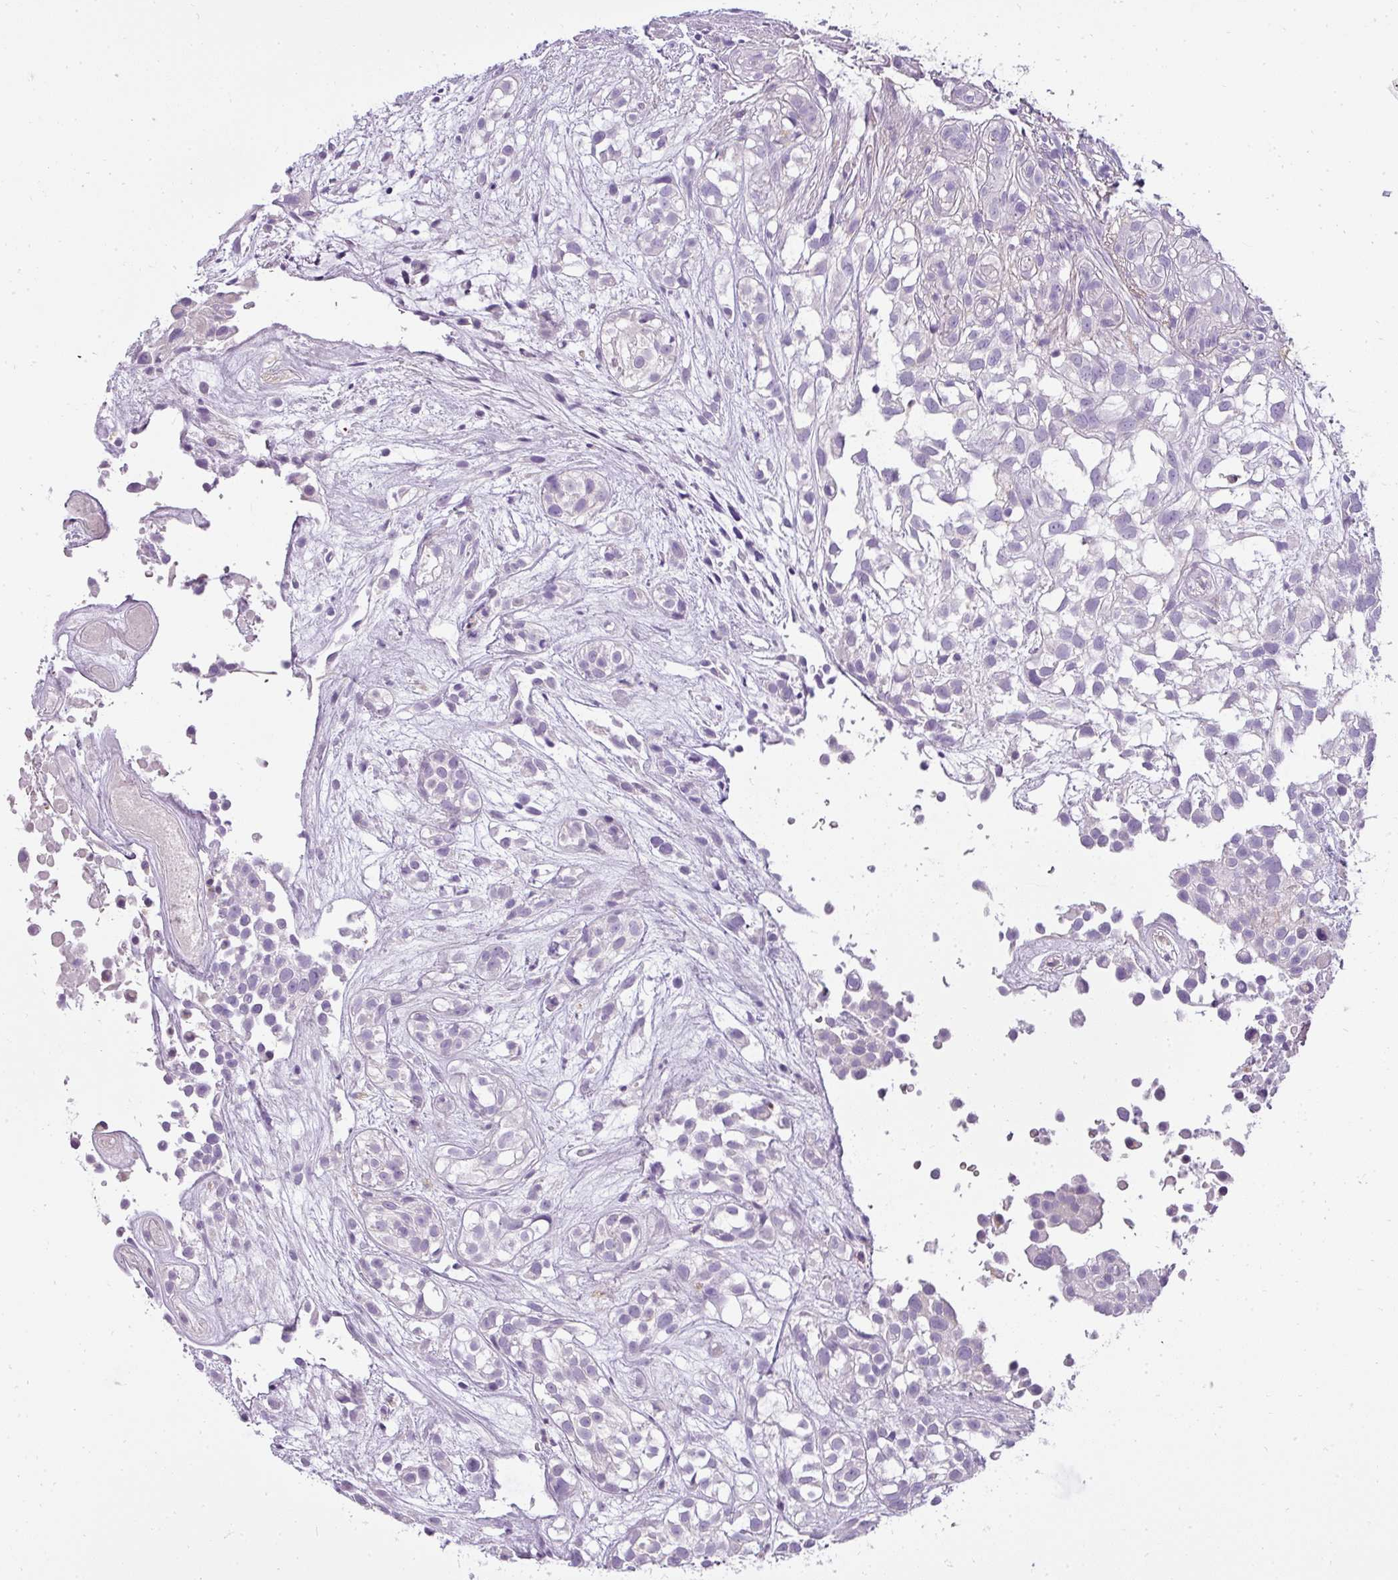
{"staining": {"intensity": "negative", "quantity": "none", "location": "none"}, "tissue": "urothelial cancer", "cell_type": "Tumor cells", "image_type": "cancer", "snomed": [{"axis": "morphology", "description": "Urothelial carcinoma, High grade"}, {"axis": "topography", "description": "Urinary bladder"}], "caption": "IHC photomicrograph of neoplastic tissue: high-grade urothelial carcinoma stained with DAB shows no significant protein staining in tumor cells.", "gene": "ATP6V1D", "patient": {"sex": "male", "age": 56}}